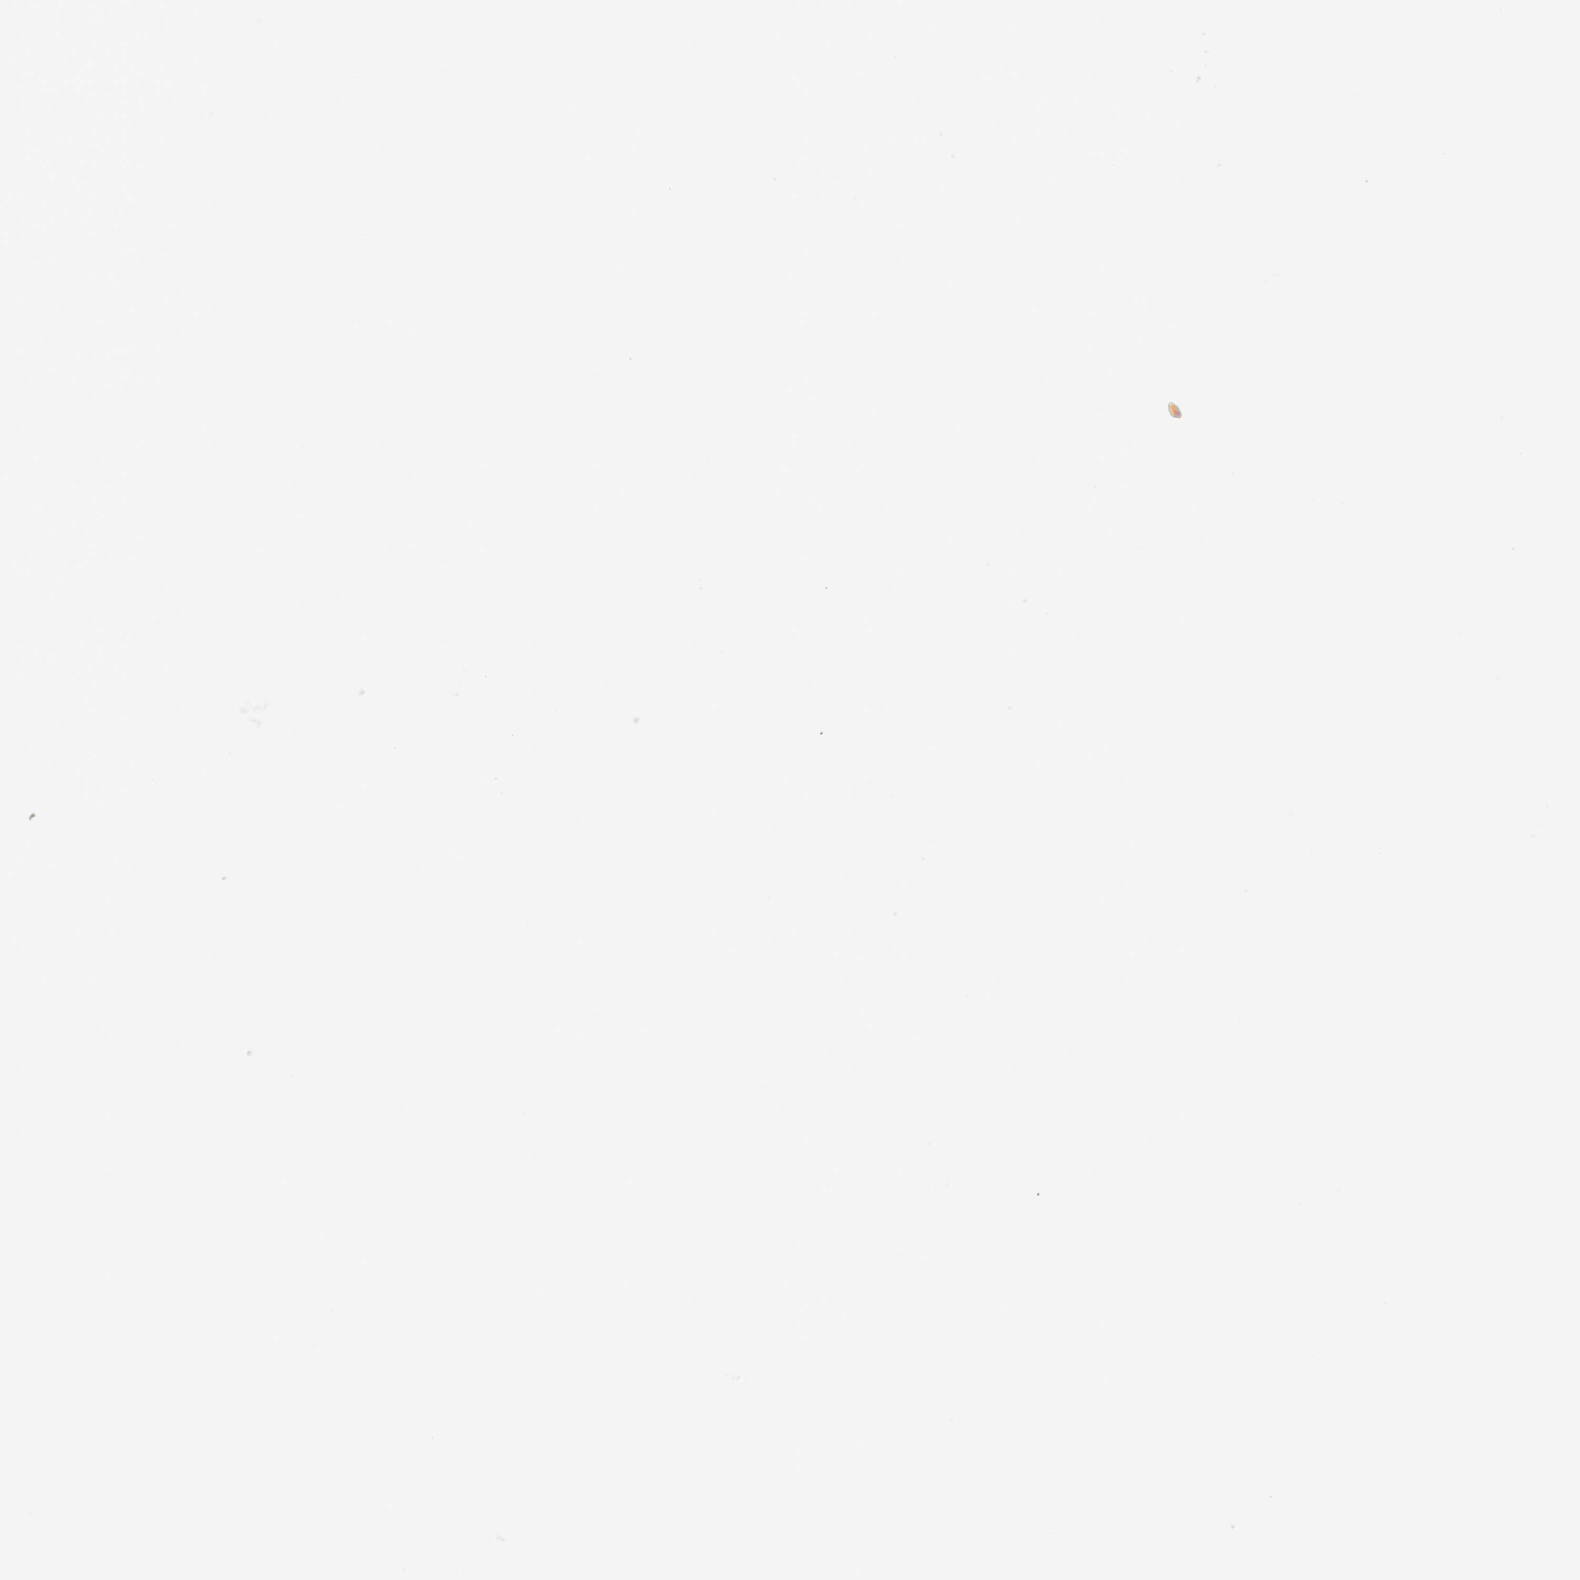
{"staining": {"intensity": "negative", "quantity": "none", "location": "none"}, "tissue": "cervix", "cell_type": "Glandular cells", "image_type": "normal", "snomed": [{"axis": "morphology", "description": "Normal tissue, NOS"}, {"axis": "topography", "description": "Cervix"}], "caption": "A histopathology image of cervix stained for a protein reveals no brown staining in glandular cells. (Stains: DAB immunohistochemistry with hematoxylin counter stain, Microscopy: brightfield microscopy at high magnification).", "gene": "SLC16A10", "patient": {"sex": "female", "age": 39}}